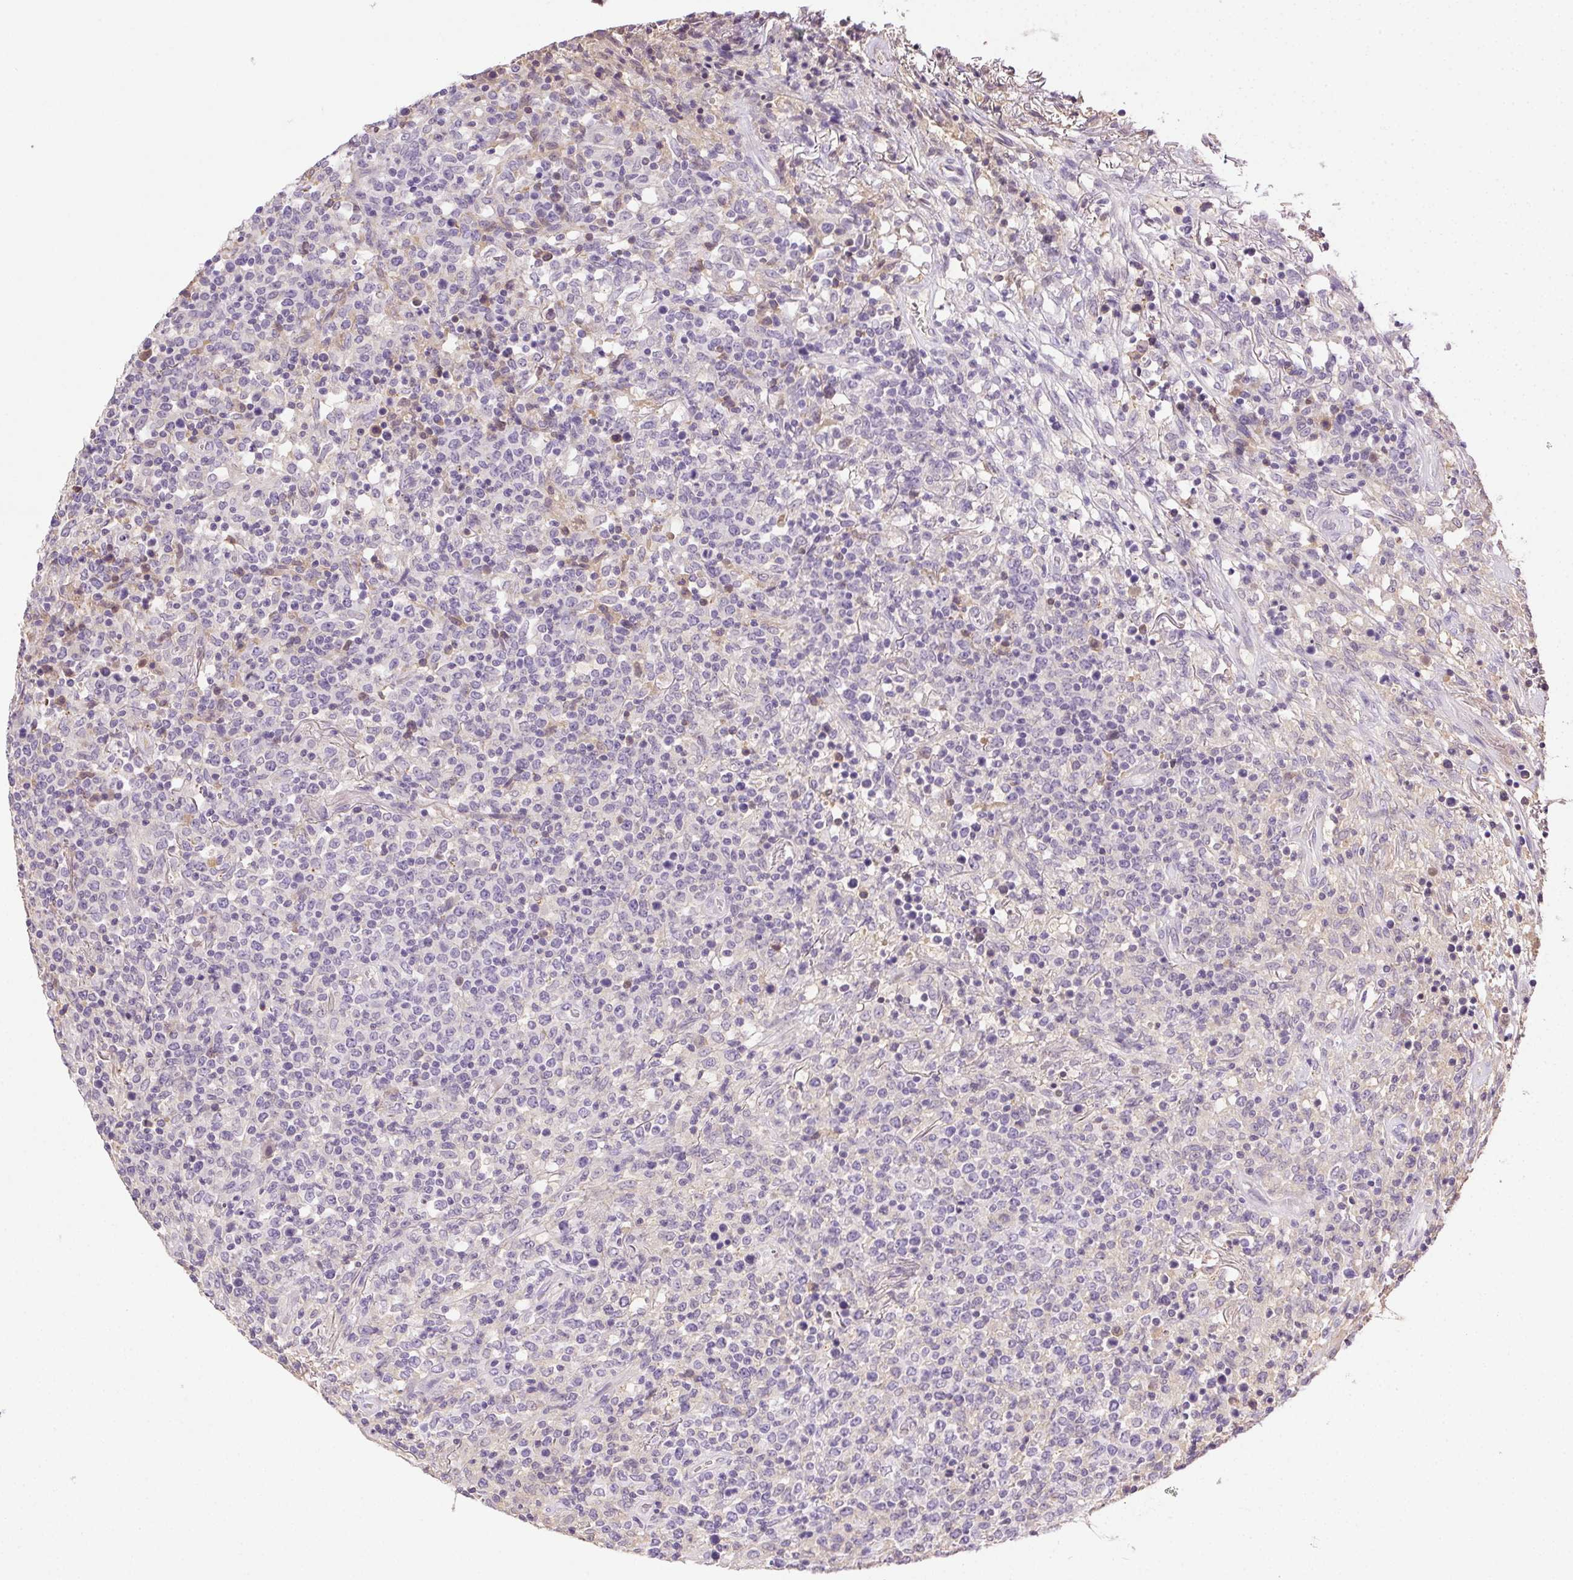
{"staining": {"intensity": "negative", "quantity": "none", "location": "none"}, "tissue": "lymphoma", "cell_type": "Tumor cells", "image_type": "cancer", "snomed": [{"axis": "morphology", "description": "Malignant lymphoma, non-Hodgkin's type, High grade"}, {"axis": "topography", "description": "Lung"}], "caption": "An immunohistochemistry image of high-grade malignant lymphoma, non-Hodgkin's type is shown. There is no staining in tumor cells of high-grade malignant lymphoma, non-Hodgkin's type.", "gene": "BPIFB2", "patient": {"sex": "male", "age": 79}}